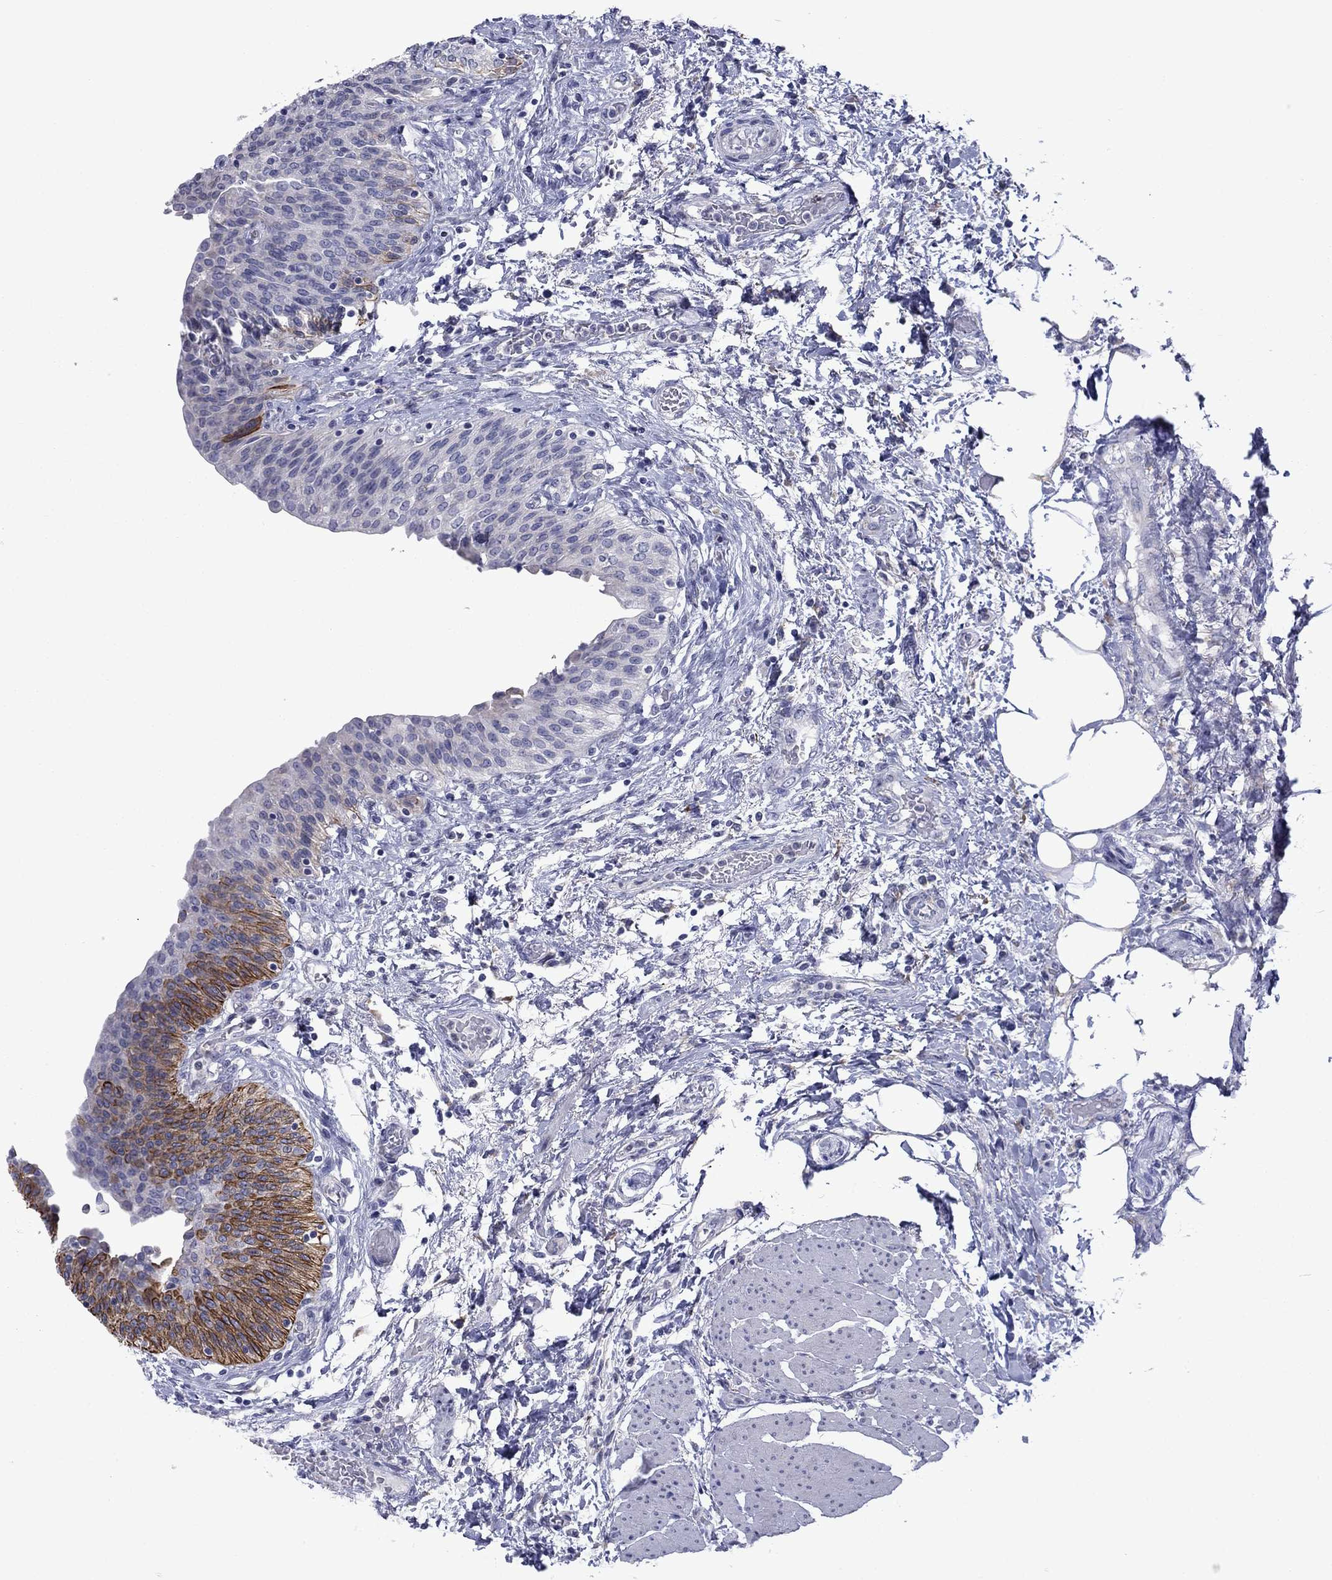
{"staining": {"intensity": "strong", "quantity": "25%-75%", "location": "cytoplasmic/membranous,nuclear"}, "tissue": "urinary bladder", "cell_type": "Urothelial cells", "image_type": "normal", "snomed": [{"axis": "morphology", "description": "Normal tissue, NOS"}, {"axis": "morphology", "description": "Metaplasia, NOS"}, {"axis": "topography", "description": "Urinary bladder"}], "caption": "This is a micrograph of IHC staining of unremarkable urinary bladder, which shows strong expression in the cytoplasmic/membranous,nuclear of urothelial cells.", "gene": "TMPRSS11A", "patient": {"sex": "male", "age": 68}}